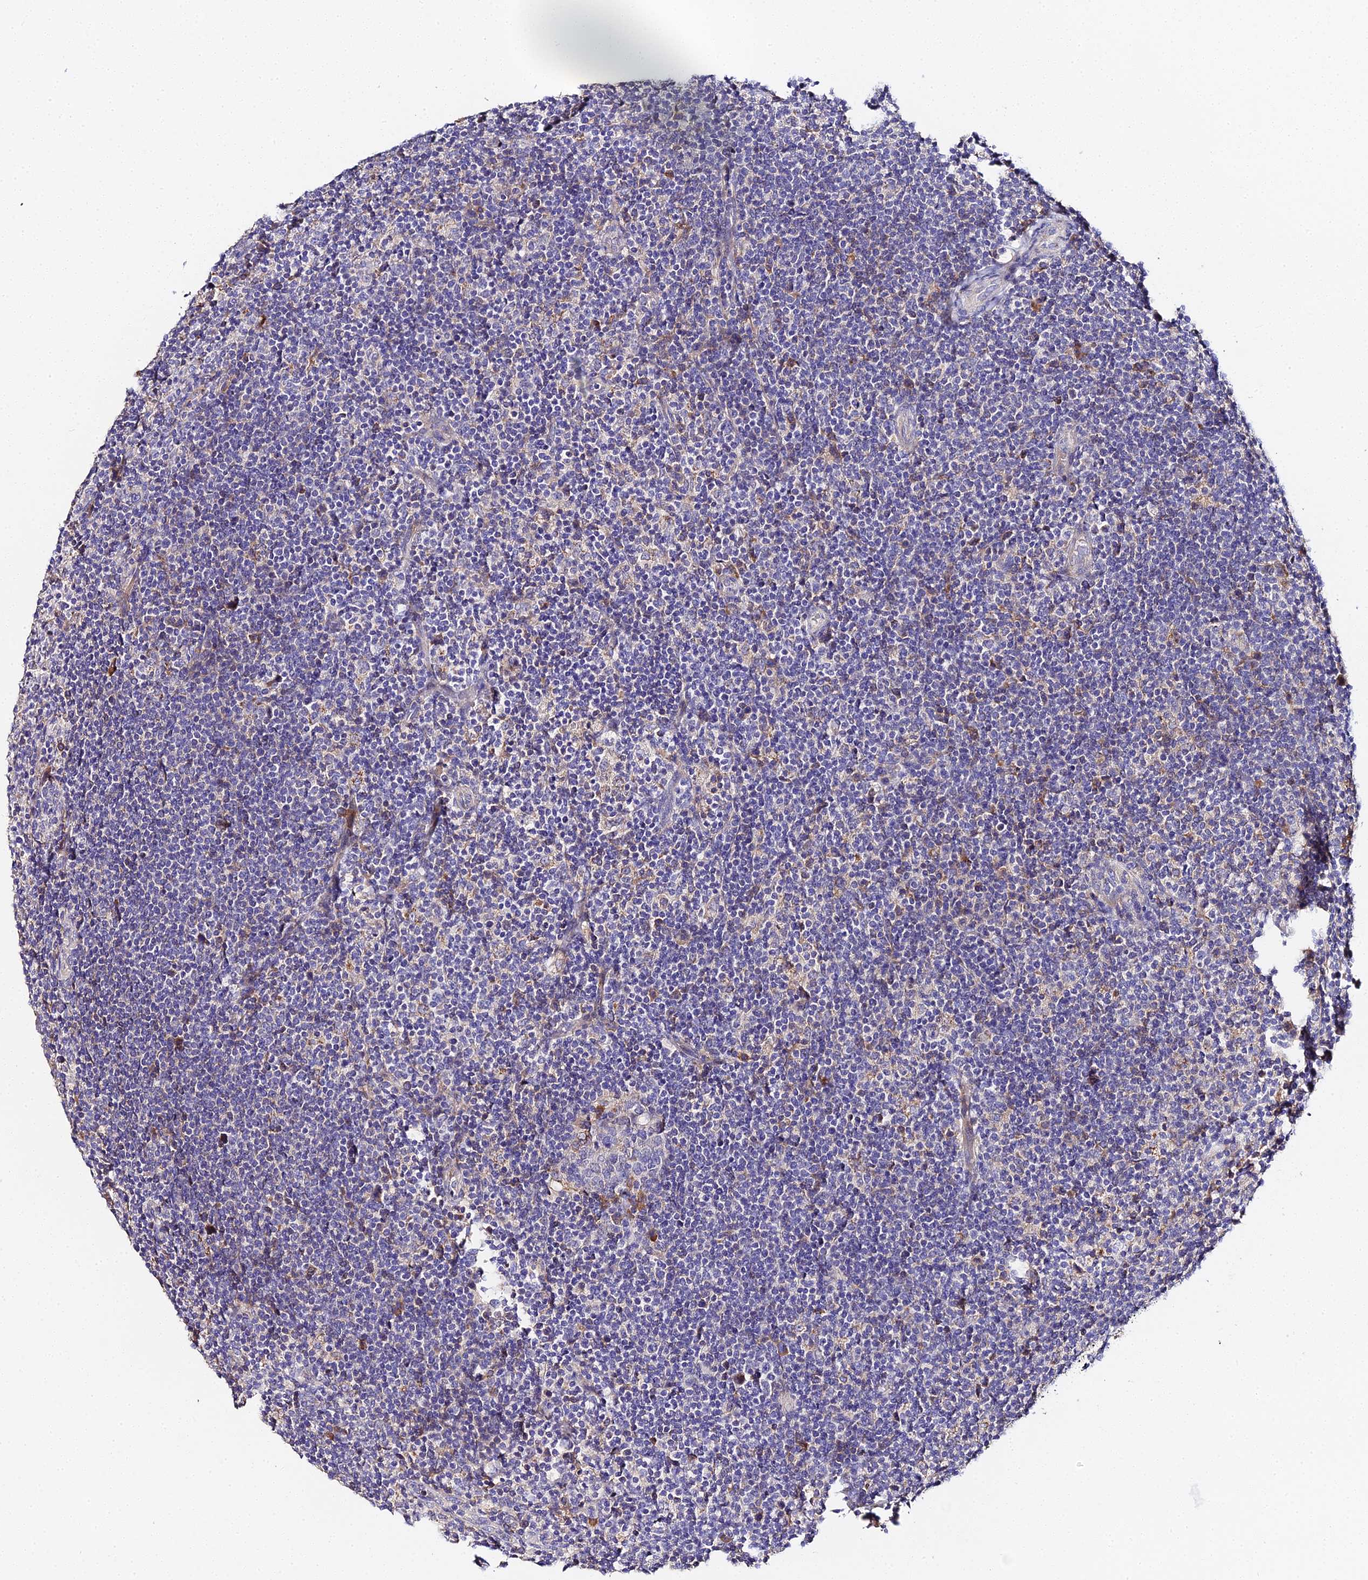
{"staining": {"intensity": "moderate", "quantity": "<25%", "location": "cytoplasmic/membranous"}, "tissue": "lymphoma", "cell_type": "Tumor cells", "image_type": "cancer", "snomed": [{"axis": "morphology", "description": "Hodgkin's disease, NOS"}, {"axis": "topography", "description": "Lymph node"}], "caption": "Hodgkin's disease tissue reveals moderate cytoplasmic/membranous staining in approximately <25% of tumor cells The staining is performed using DAB brown chromogen to label protein expression. The nuclei are counter-stained blue using hematoxylin.", "gene": "SCX", "patient": {"sex": "female", "age": 57}}